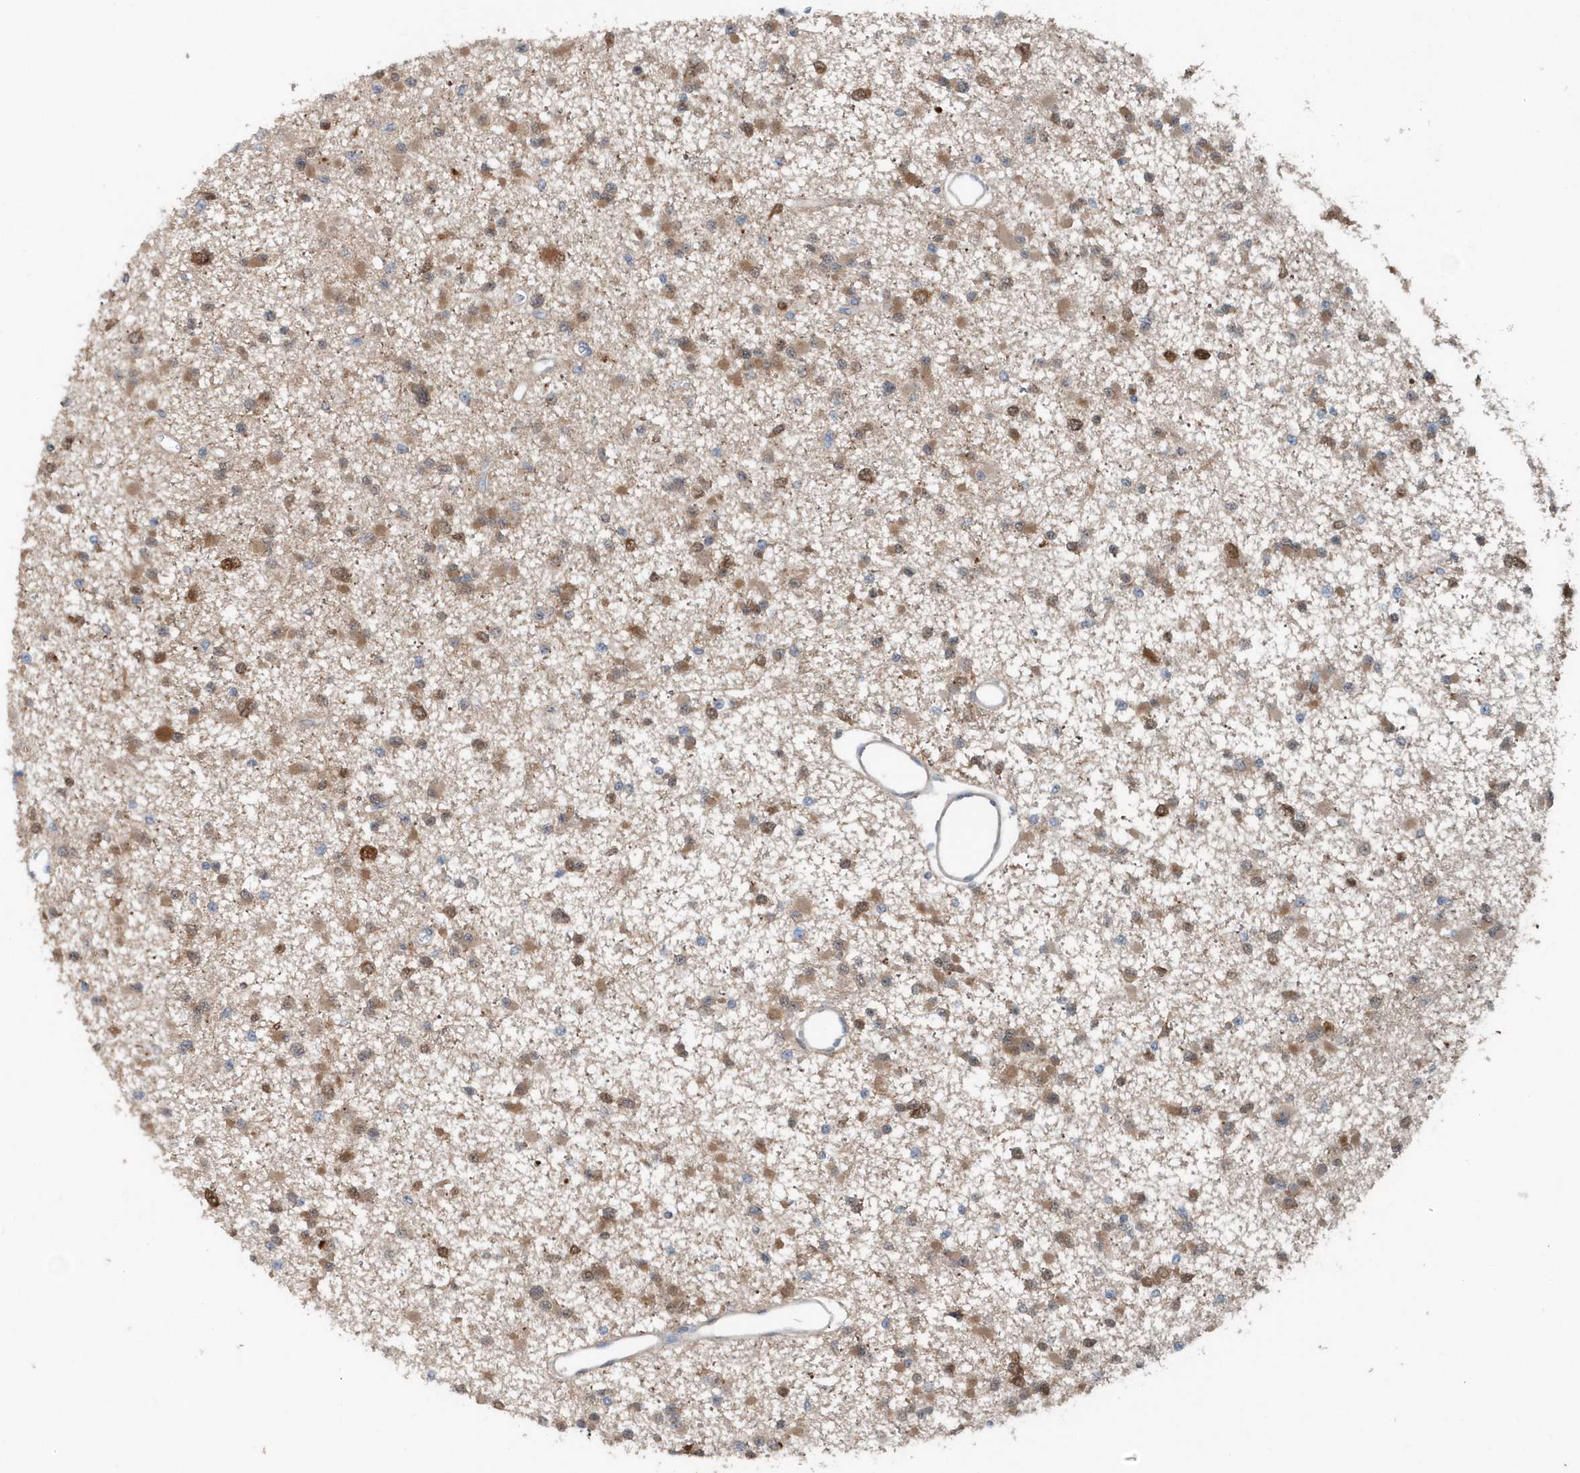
{"staining": {"intensity": "moderate", "quantity": ">75%", "location": "cytoplasmic/membranous"}, "tissue": "glioma", "cell_type": "Tumor cells", "image_type": "cancer", "snomed": [{"axis": "morphology", "description": "Glioma, malignant, Low grade"}, {"axis": "topography", "description": "Brain"}], "caption": "Immunohistochemistry (IHC) micrograph of human malignant low-grade glioma stained for a protein (brown), which exhibits medium levels of moderate cytoplasmic/membranous expression in about >75% of tumor cells.", "gene": "PFN2", "patient": {"sex": "female", "age": 22}}